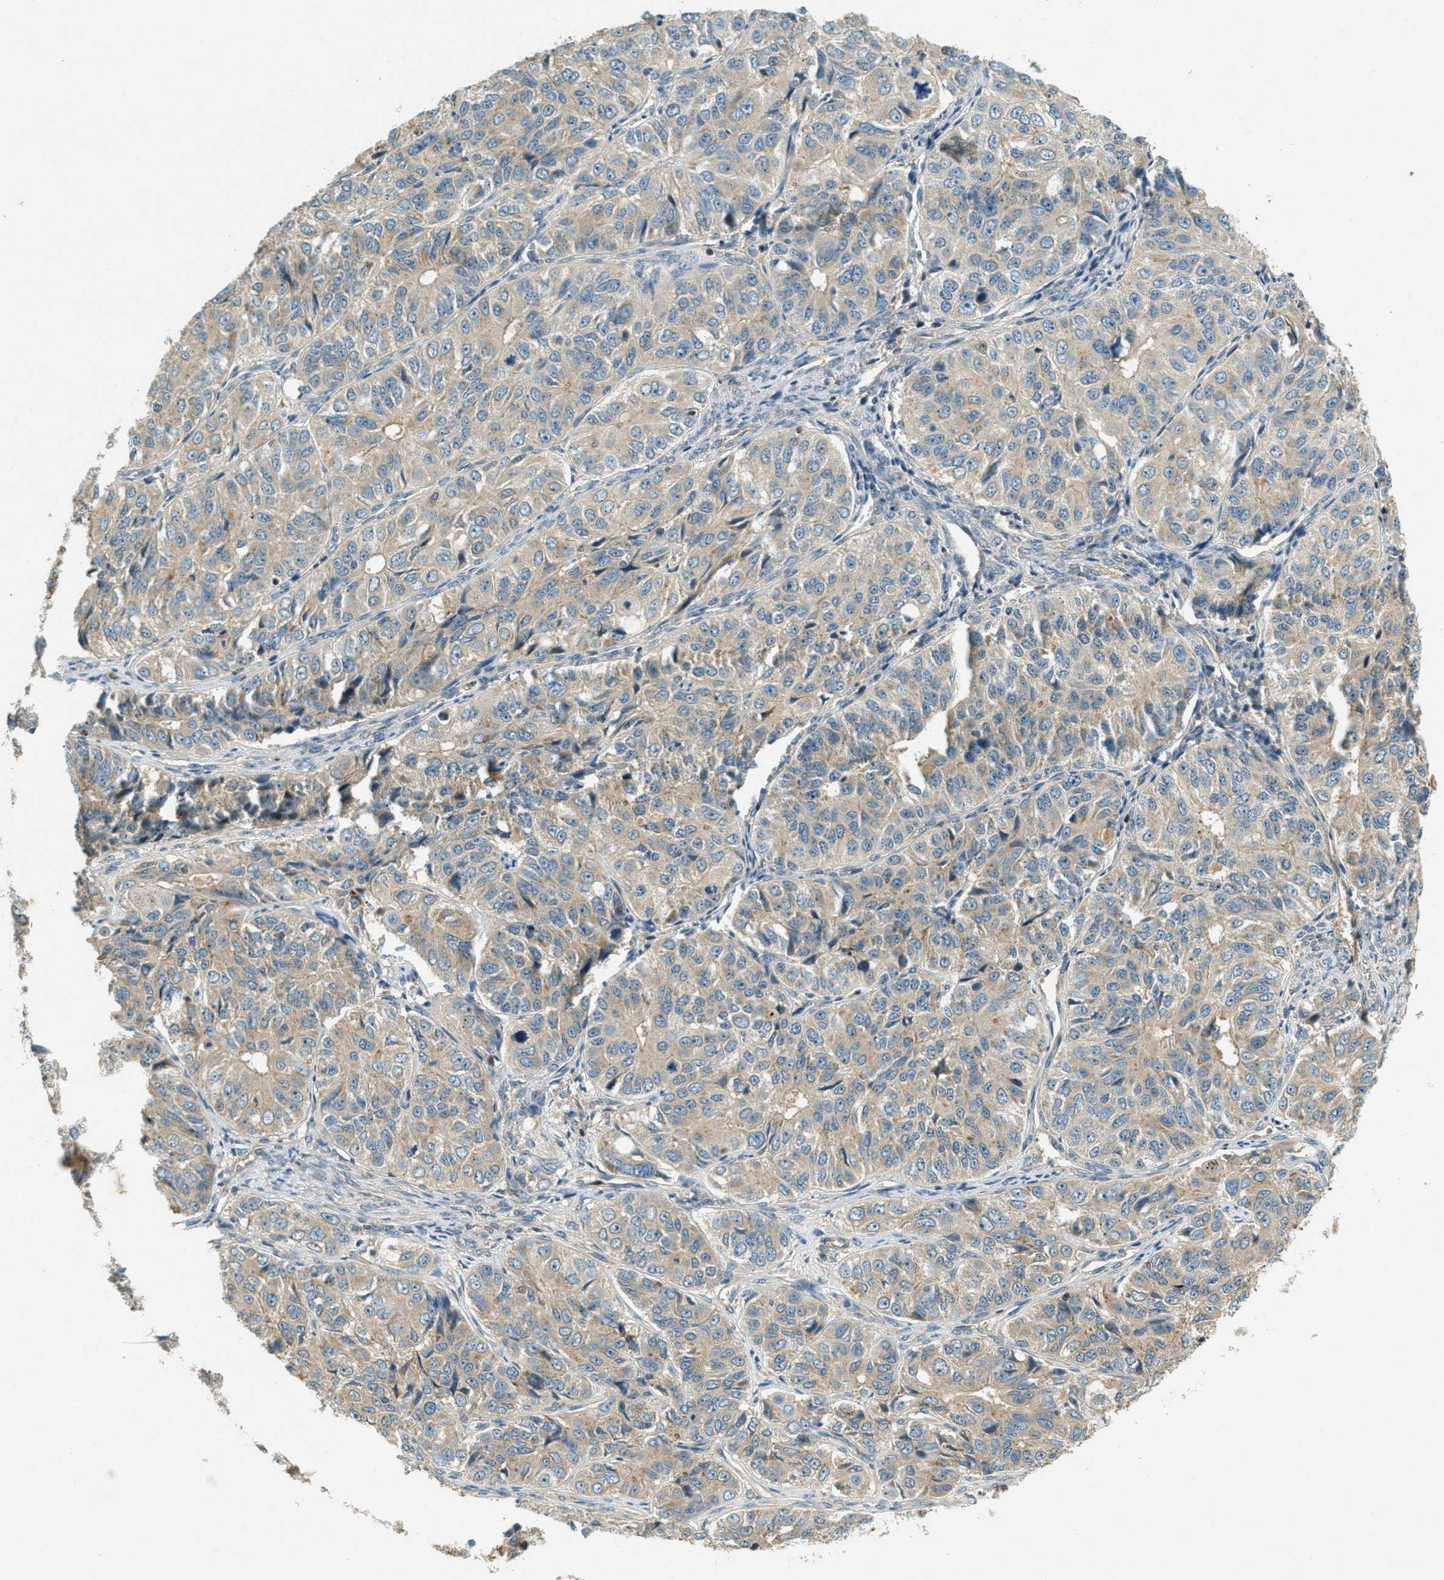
{"staining": {"intensity": "weak", "quantity": ">75%", "location": "cytoplasmic/membranous"}, "tissue": "ovarian cancer", "cell_type": "Tumor cells", "image_type": "cancer", "snomed": [{"axis": "morphology", "description": "Carcinoma, endometroid"}, {"axis": "topography", "description": "Ovary"}], "caption": "Weak cytoplasmic/membranous positivity for a protein is identified in about >75% of tumor cells of ovarian cancer (endometroid carcinoma) using immunohistochemistry.", "gene": "NUDT4", "patient": {"sex": "female", "age": 51}}